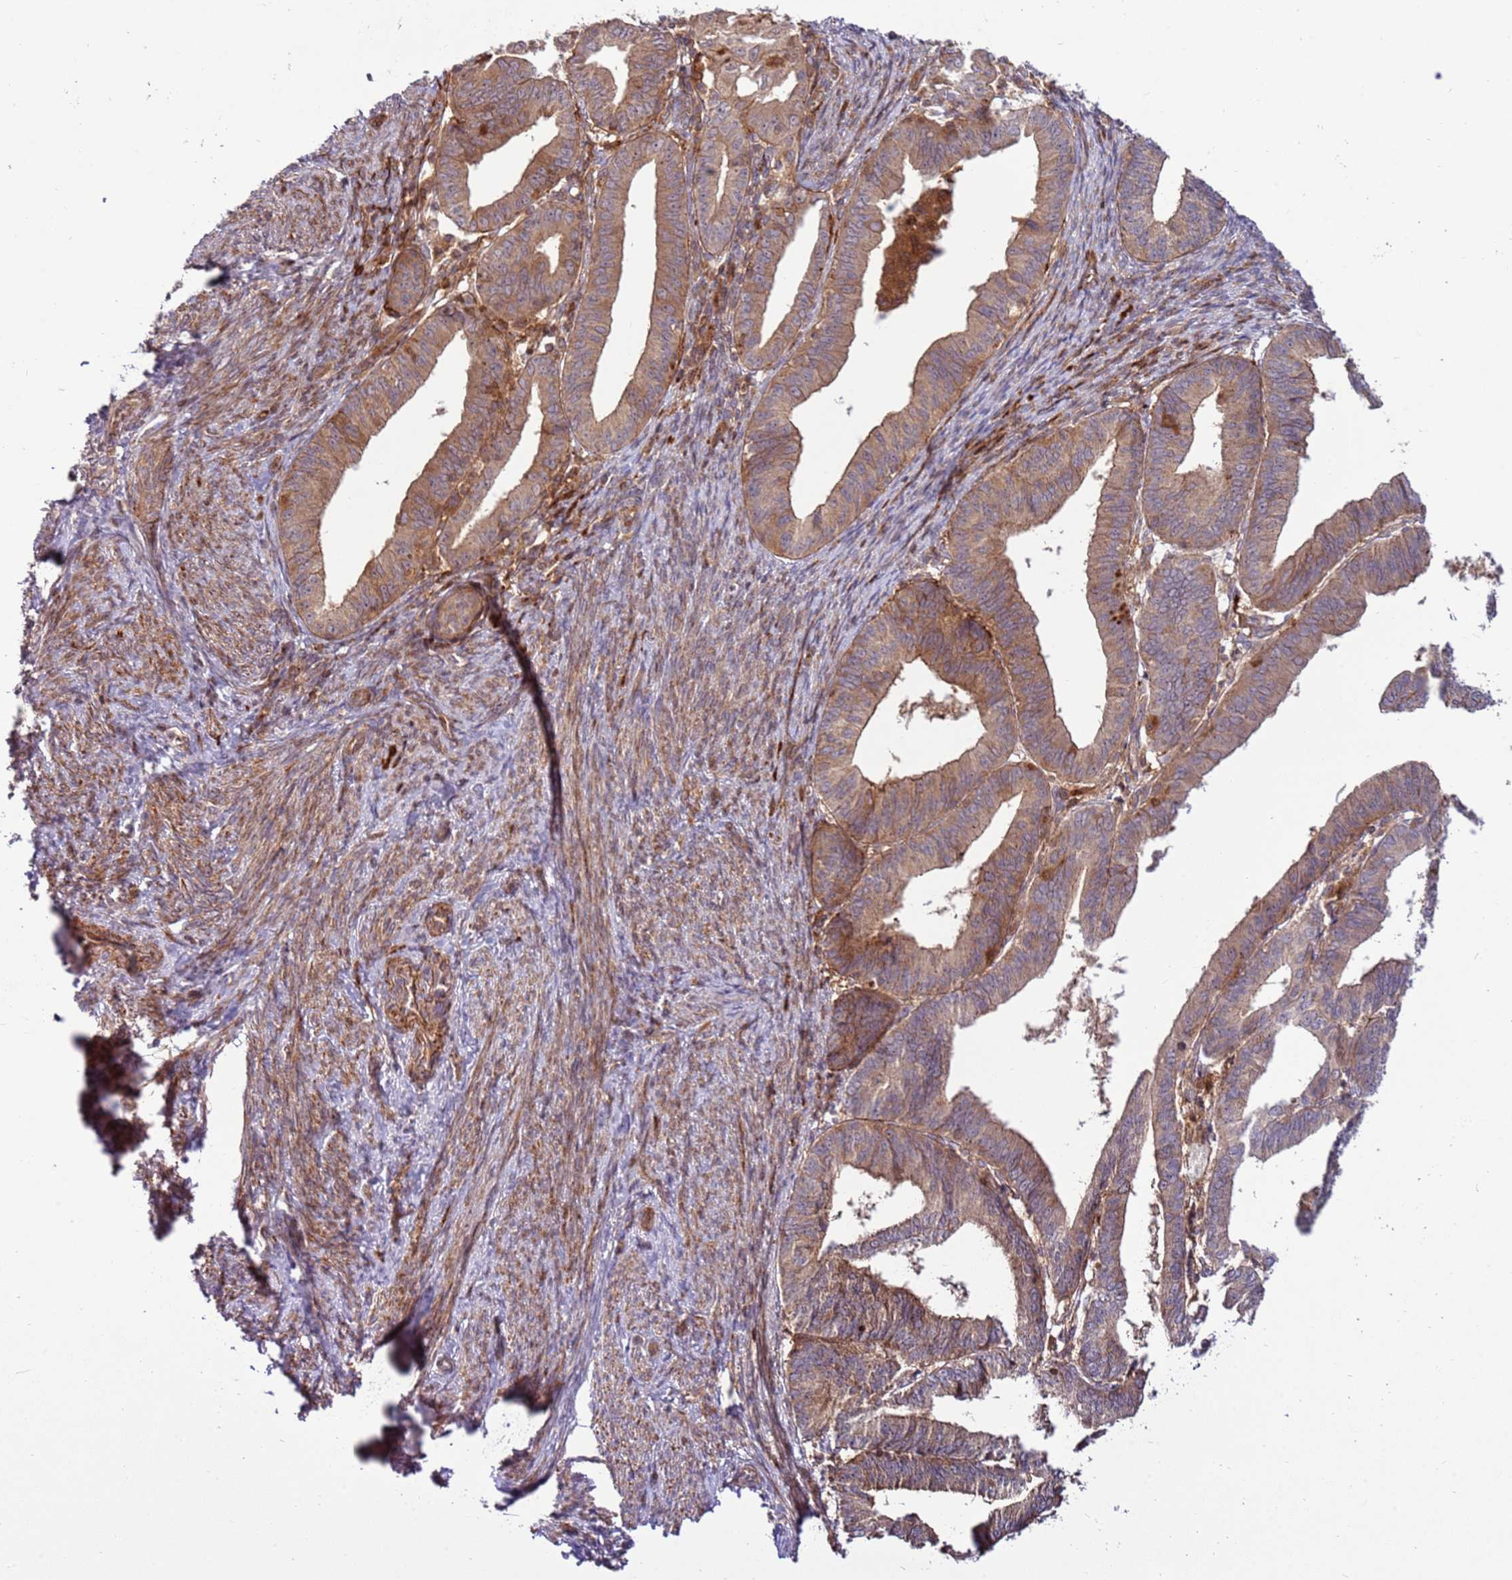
{"staining": {"intensity": "moderate", "quantity": ">75%", "location": "cytoplasmic/membranous"}, "tissue": "endometrial cancer", "cell_type": "Tumor cells", "image_type": "cancer", "snomed": [{"axis": "morphology", "description": "Adenocarcinoma, NOS"}, {"axis": "topography", "description": "Endometrium"}], "caption": "This micrograph demonstrates adenocarcinoma (endometrial) stained with immunohistochemistry to label a protein in brown. The cytoplasmic/membranous of tumor cells show moderate positivity for the protein. Nuclei are counter-stained blue.", "gene": "ZNF624", "patient": {"sex": "female", "age": 56}}